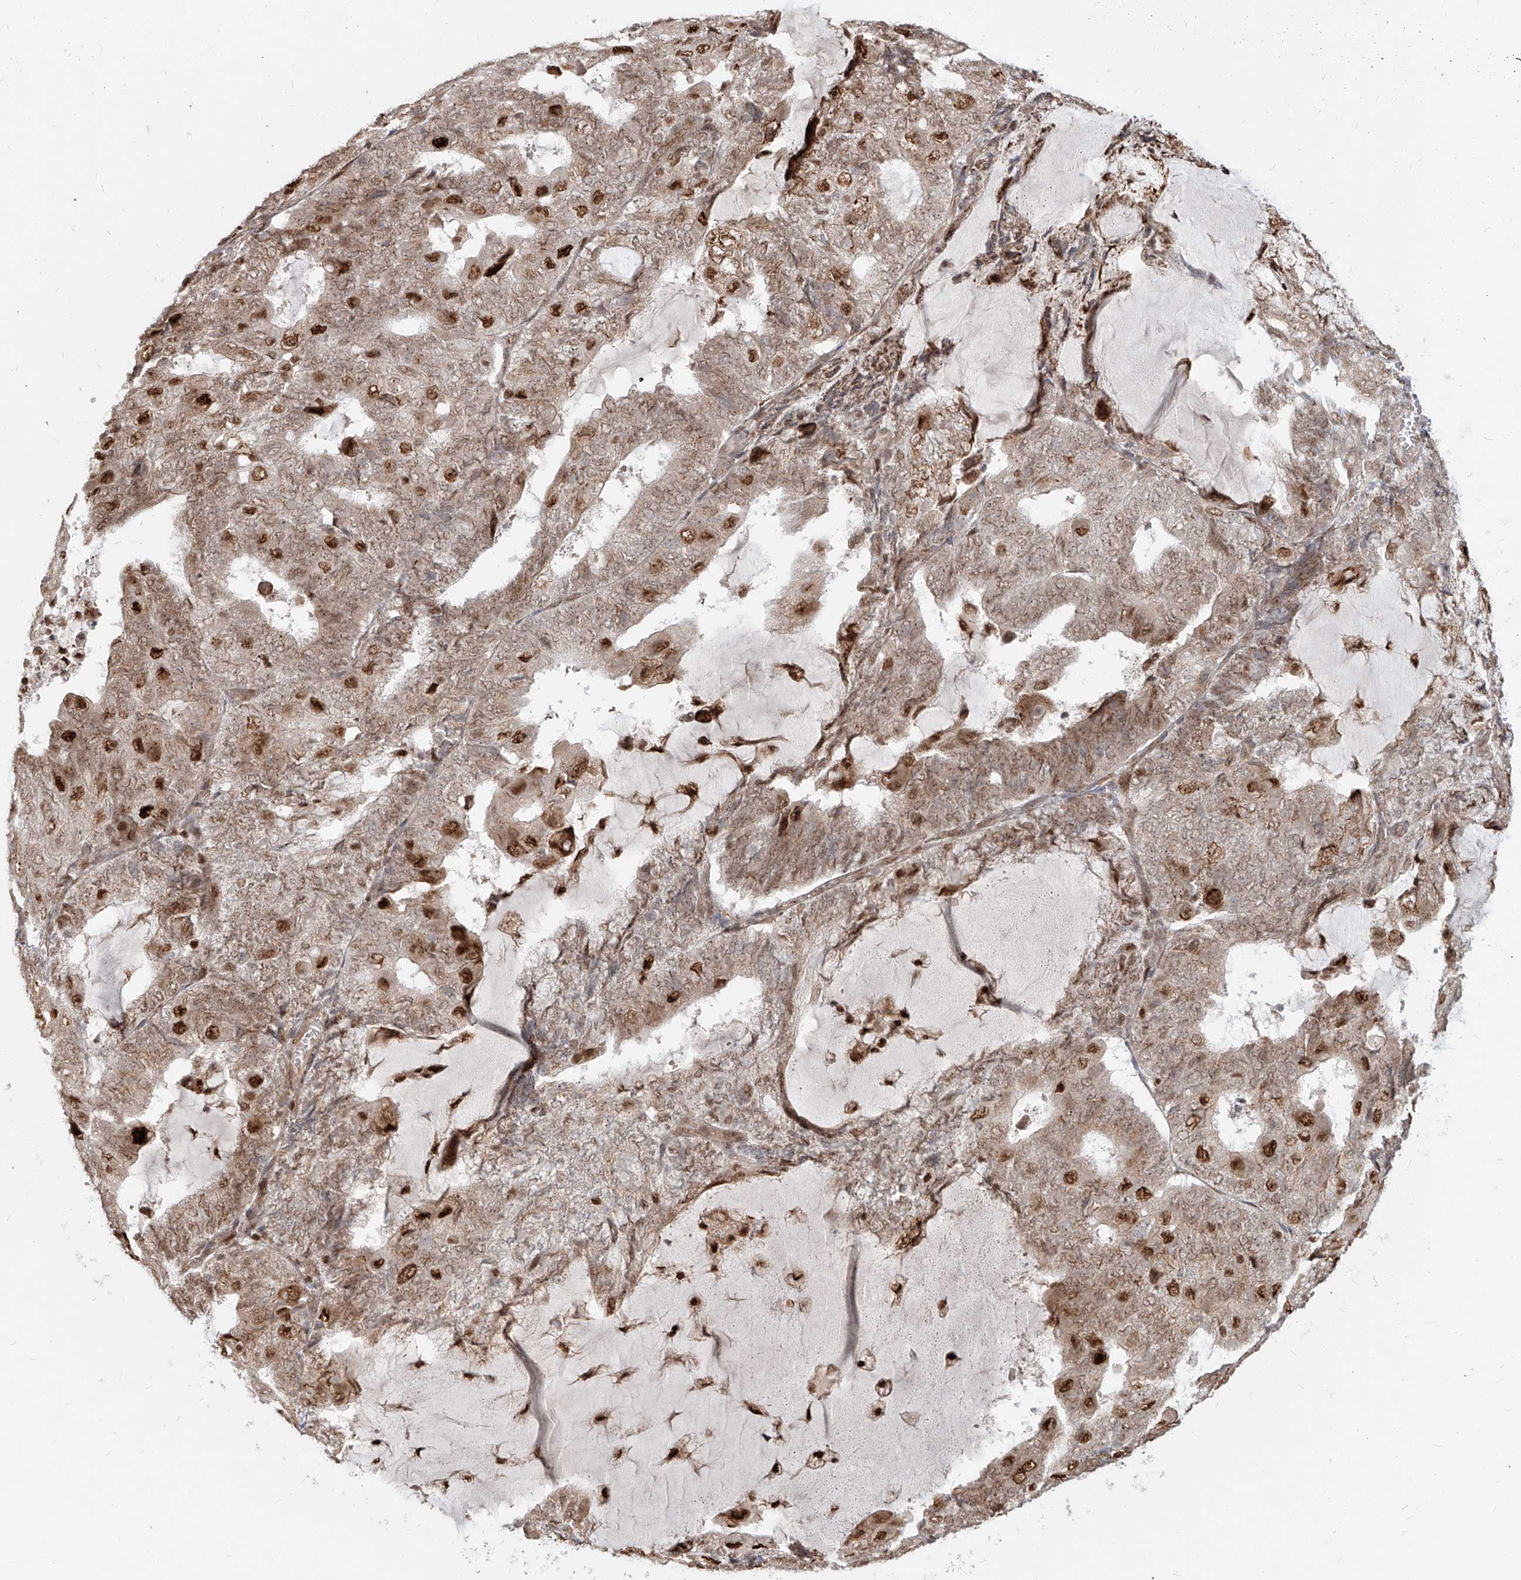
{"staining": {"intensity": "moderate", "quantity": ">75%", "location": "cytoplasmic/membranous,nuclear"}, "tissue": "endometrial cancer", "cell_type": "Tumor cells", "image_type": "cancer", "snomed": [{"axis": "morphology", "description": "Adenocarcinoma, NOS"}, {"axis": "topography", "description": "Endometrium"}], "caption": "DAB immunohistochemical staining of human endometrial adenocarcinoma demonstrates moderate cytoplasmic/membranous and nuclear protein expression in about >75% of tumor cells. (IHC, brightfield microscopy, high magnification).", "gene": "ZNF710", "patient": {"sex": "female", "age": 81}}